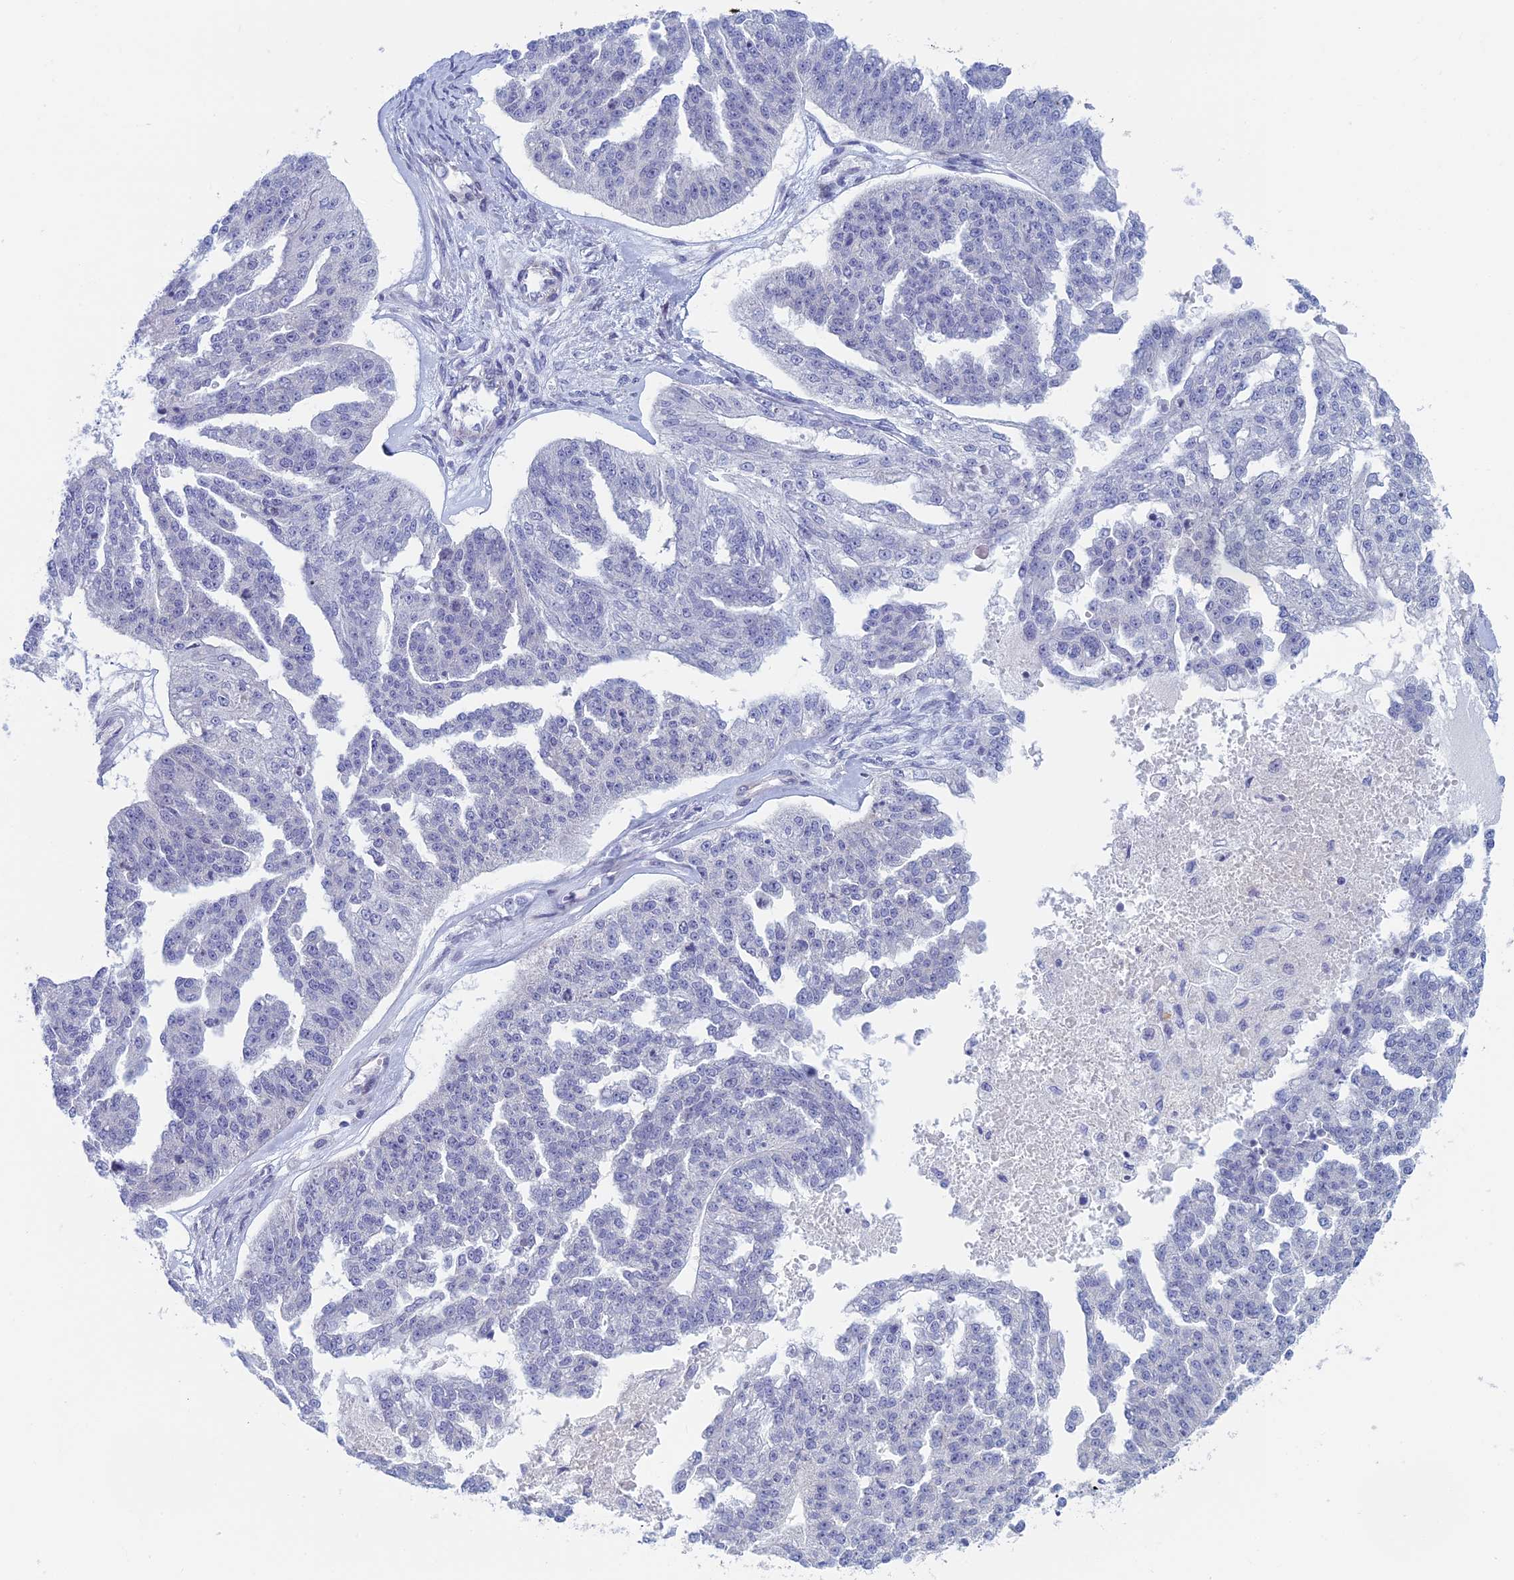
{"staining": {"intensity": "negative", "quantity": "none", "location": "none"}, "tissue": "ovarian cancer", "cell_type": "Tumor cells", "image_type": "cancer", "snomed": [{"axis": "morphology", "description": "Cystadenocarcinoma, serous, NOS"}, {"axis": "topography", "description": "Ovary"}], "caption": "The photomicrograph displays no significant positivity in tumor cells of ovarian cancer.", "gene": "PPP1R26", "patient": {"sex": "female", "age": 58}}